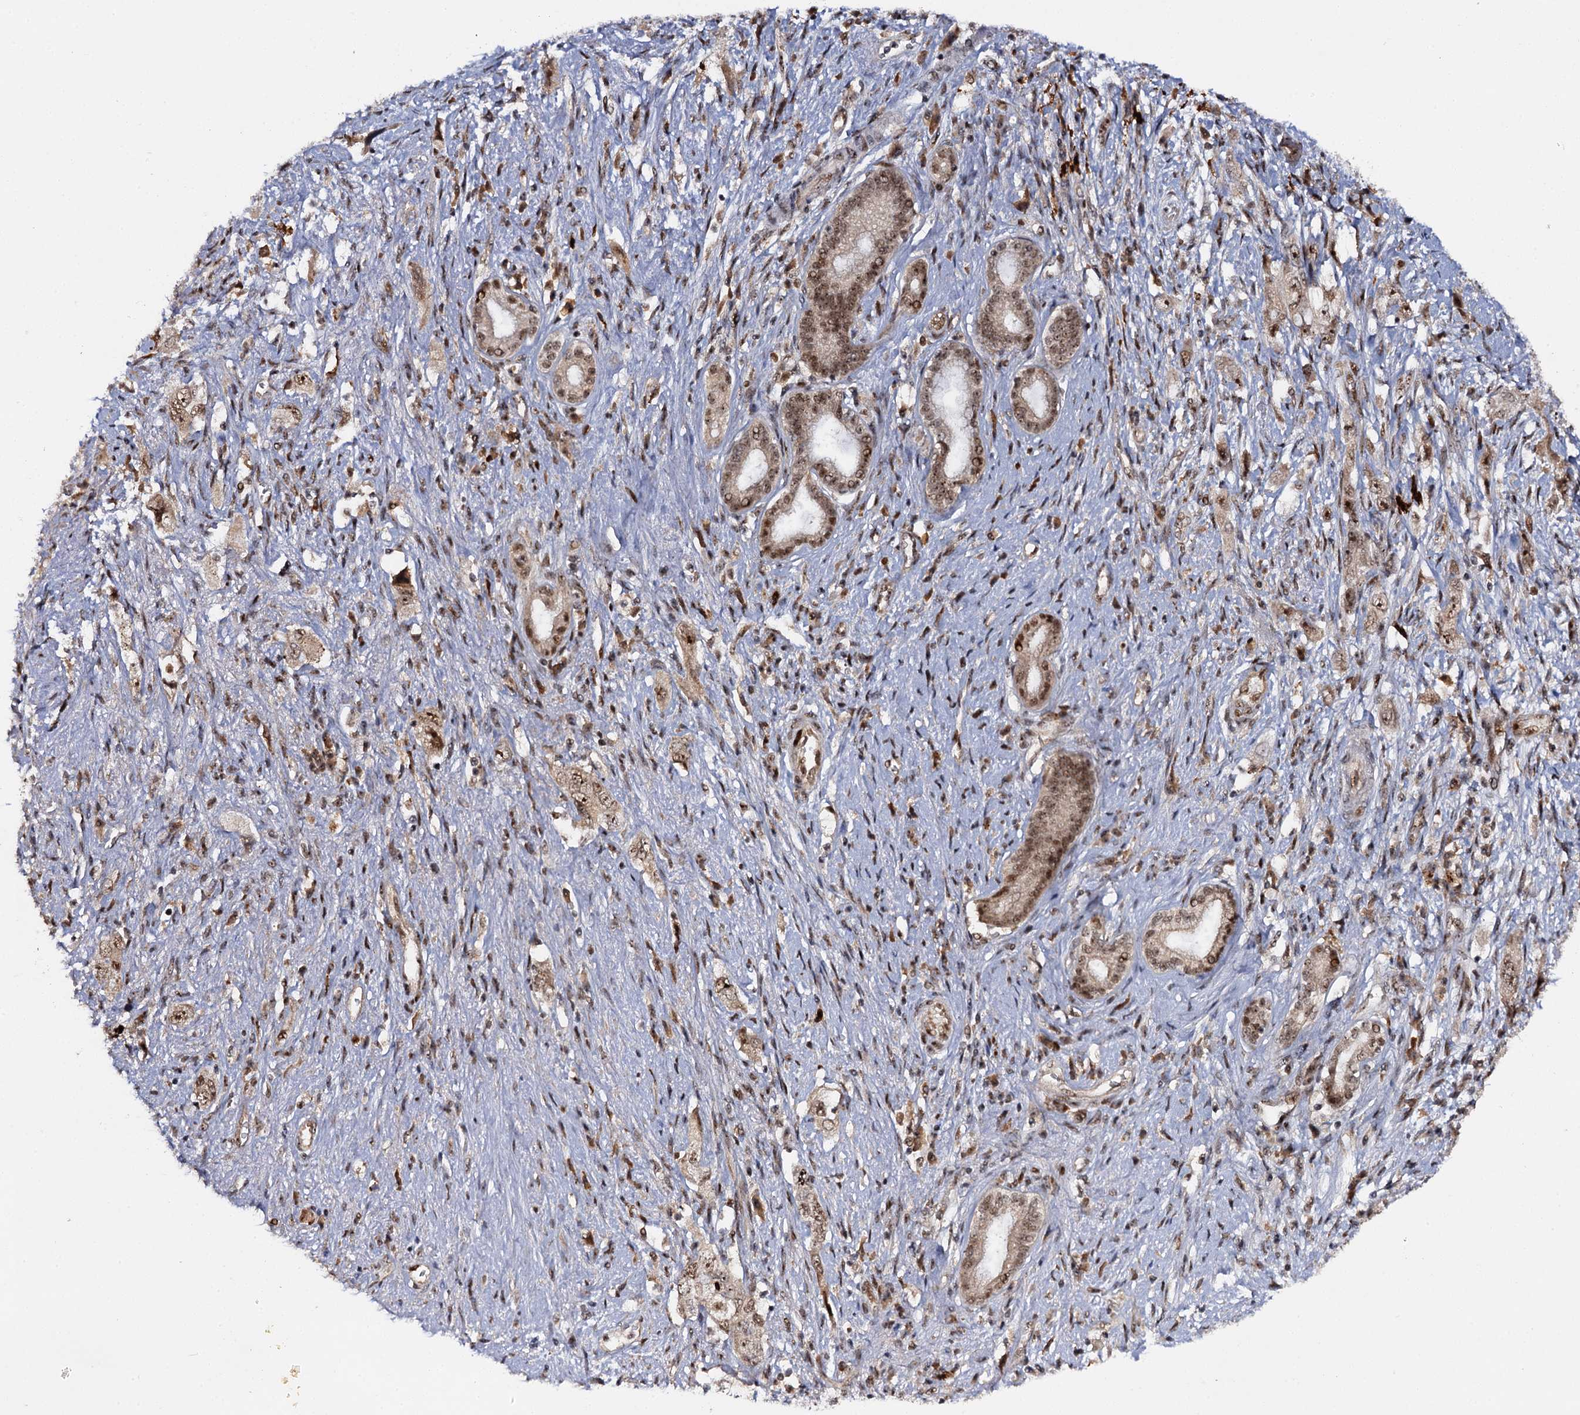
{"staining": {"intensity": "moderate", "quantity": ">75%", "location": "nuclear"}, "tissue": "pancreatic cancer", "cell_type": "Tumor cells", "image_type": "cancer", "snomed": [{"axis": "morphology", "description": "Adenocarcinoma, NOS"}, {"axis": "topography", "description": "Pancreas"}], "caption": "About >75% of tumor cells in adenocarcinoma (pancreatic) show moderate nuclear protein positivity as visualized by brown immunohistochemical staining.", "gene": "BUD13", "patient": {"sex": "female", "age": 73}}